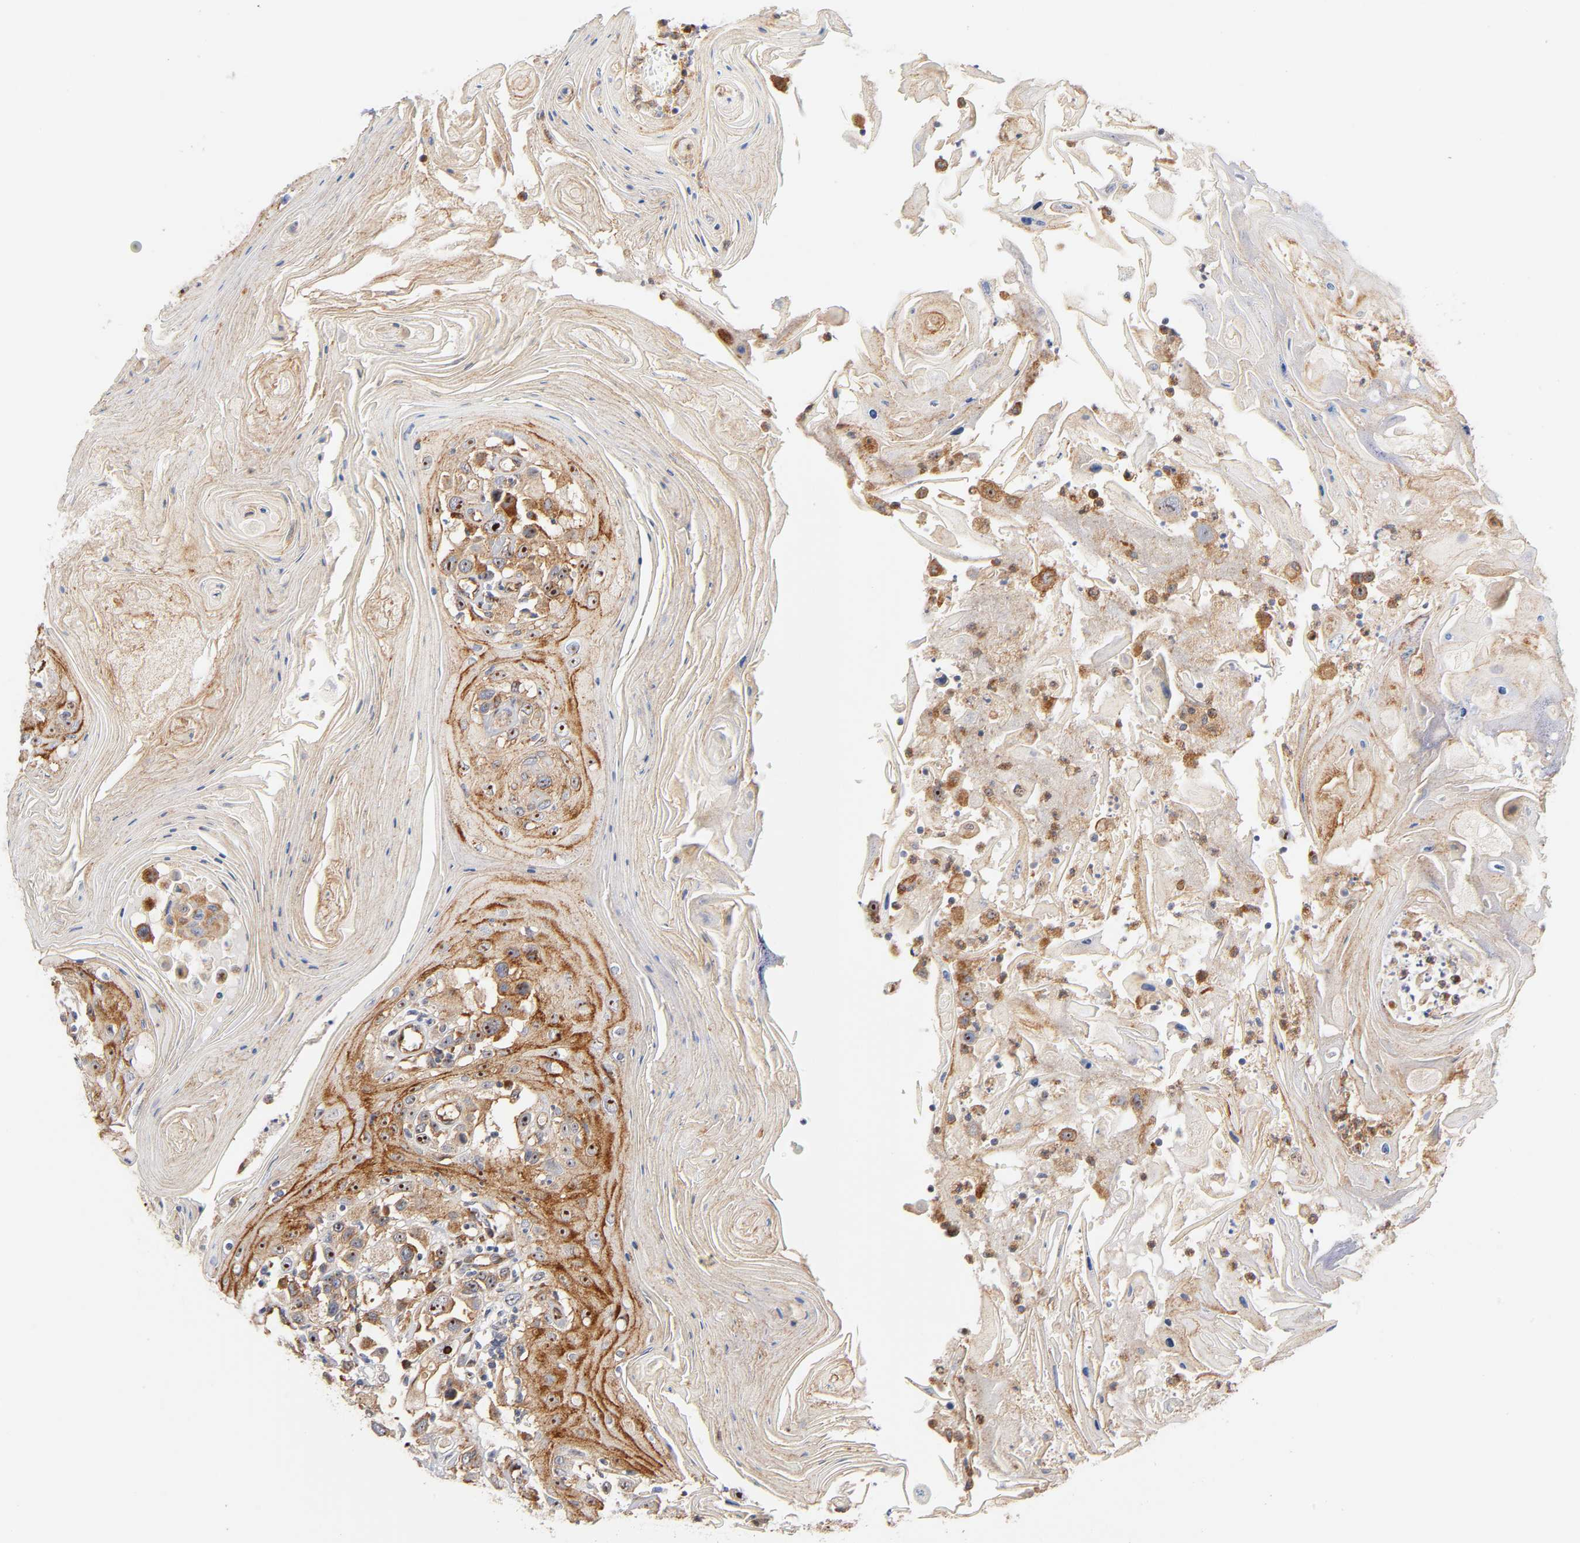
{"staining": {"intensity": "strong", "quantity": ">75%", "location": "cytoplasmic/membranous,nuclear"}, "tissue": "head and neck cancer", "cell_type": "Tumor cells", "image_type": "cancer", "snomed": [{"axis": "morphology", "description": "Squamous cell carcinoma, NOS"}, {"axis": "topography", "description": "Oral tissue"}, {"axis": "topography", "description": "Head-Neck"}], "caption": "Approximately >75% of tumor cells in human head and neck cancer (squamous cell carcinoma) reveal strong cytoplasmic/membranous and nuclear protein positivity as visualized by brown immunohistochemical staining.", "gene": "PLD1", "patient": {"sex": "female", "age": 76}}